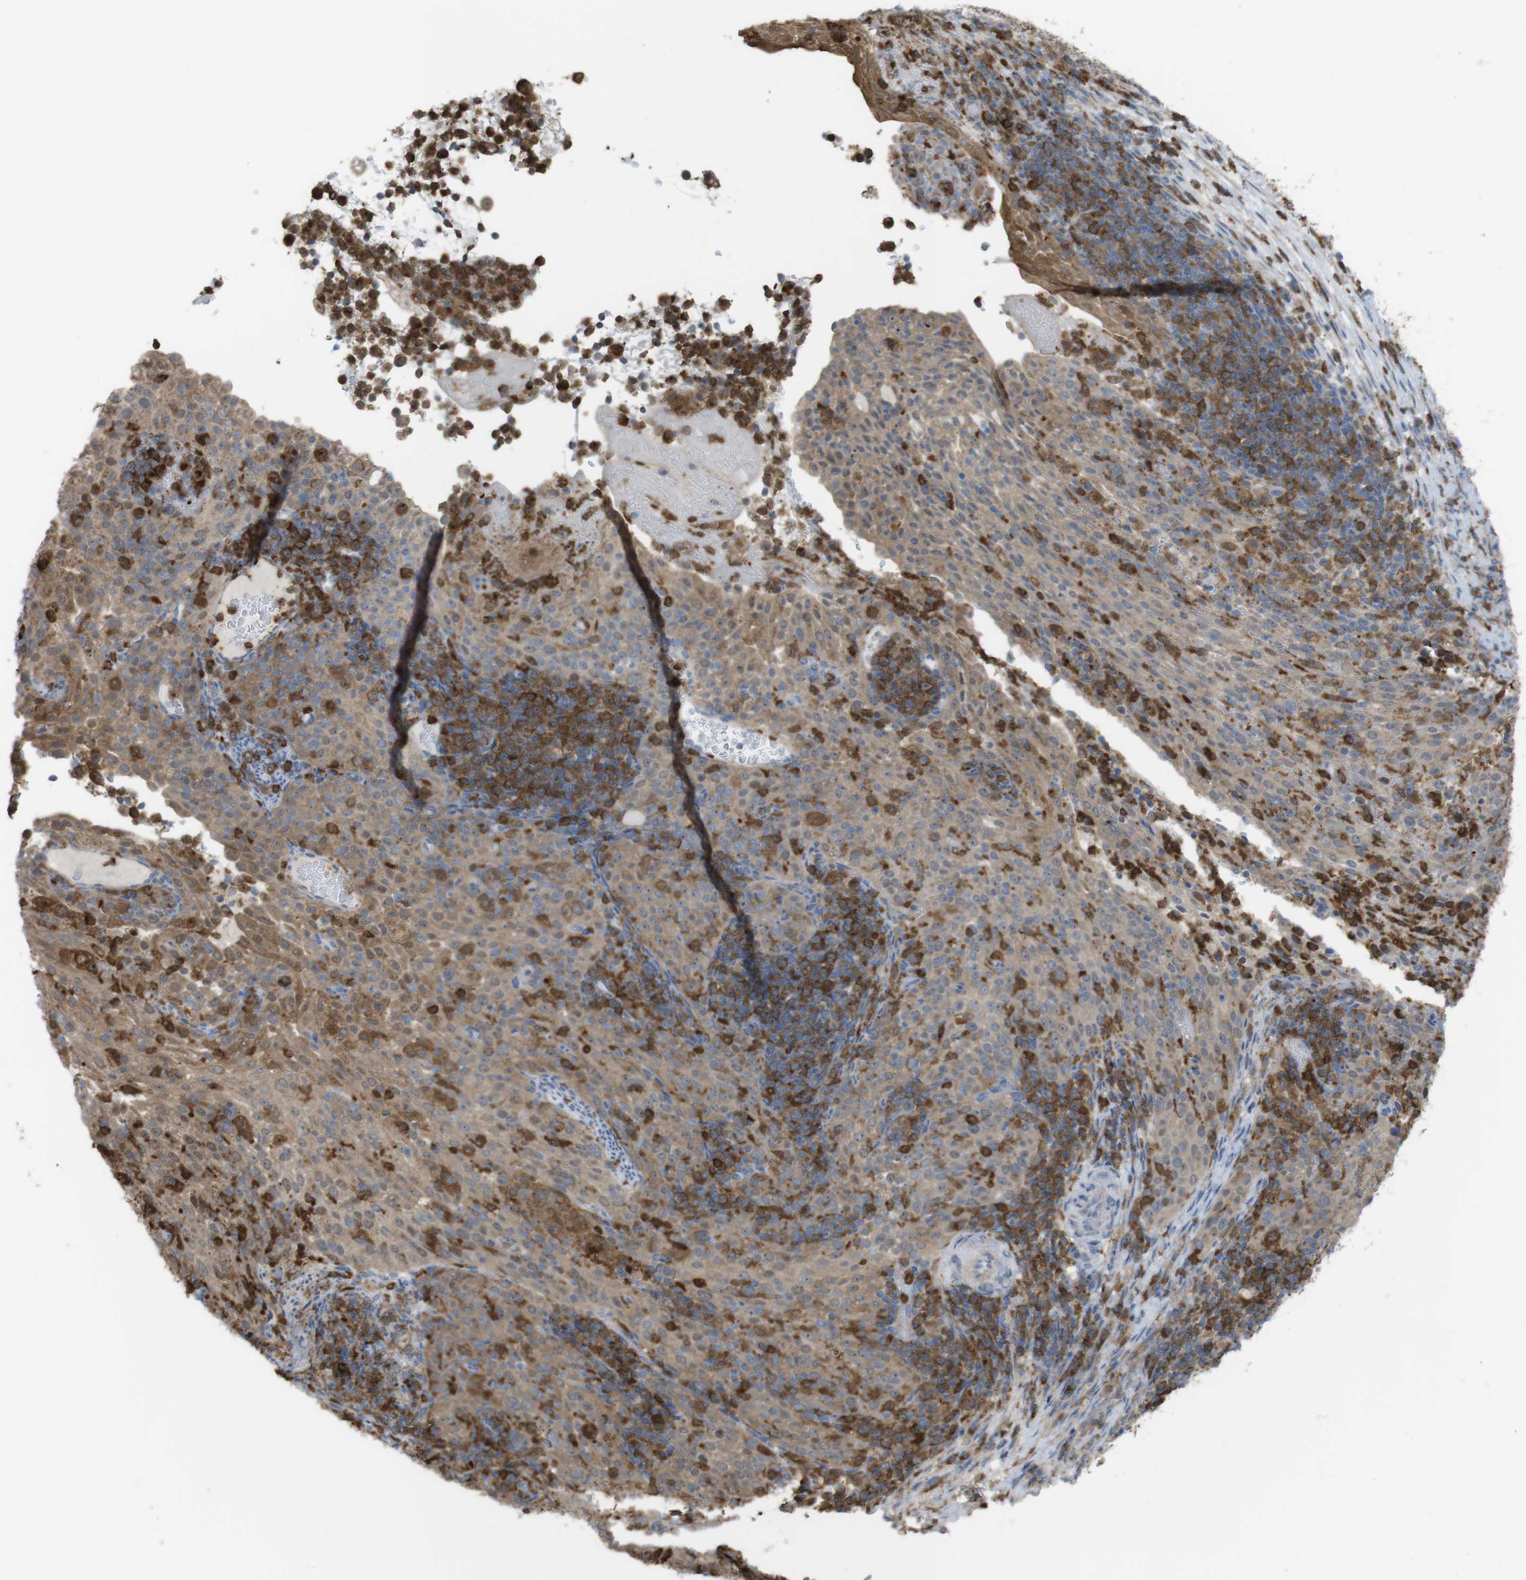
{"staining": {"intensity": "weak", "quantity": ">75%", "location": "cytoplasmic/membranous"}, "tissue": "cervical cancer", "cell_type": "Tumor cells", "image_type": "cancer", "snomed": [{"axis": "morphology", "description": "Squamous cell carcinoma, NOS"}, {"axis": "topography", "description": "Cervix"}], "caption": "Human cervical cancer stained for a protein (brown) exhibits weak cytoplasmic/membranous positive positivity in approximately >75% of tumor cells.", "gene": "PRKCD", "patient": {"sex": "female", "age": 51}}